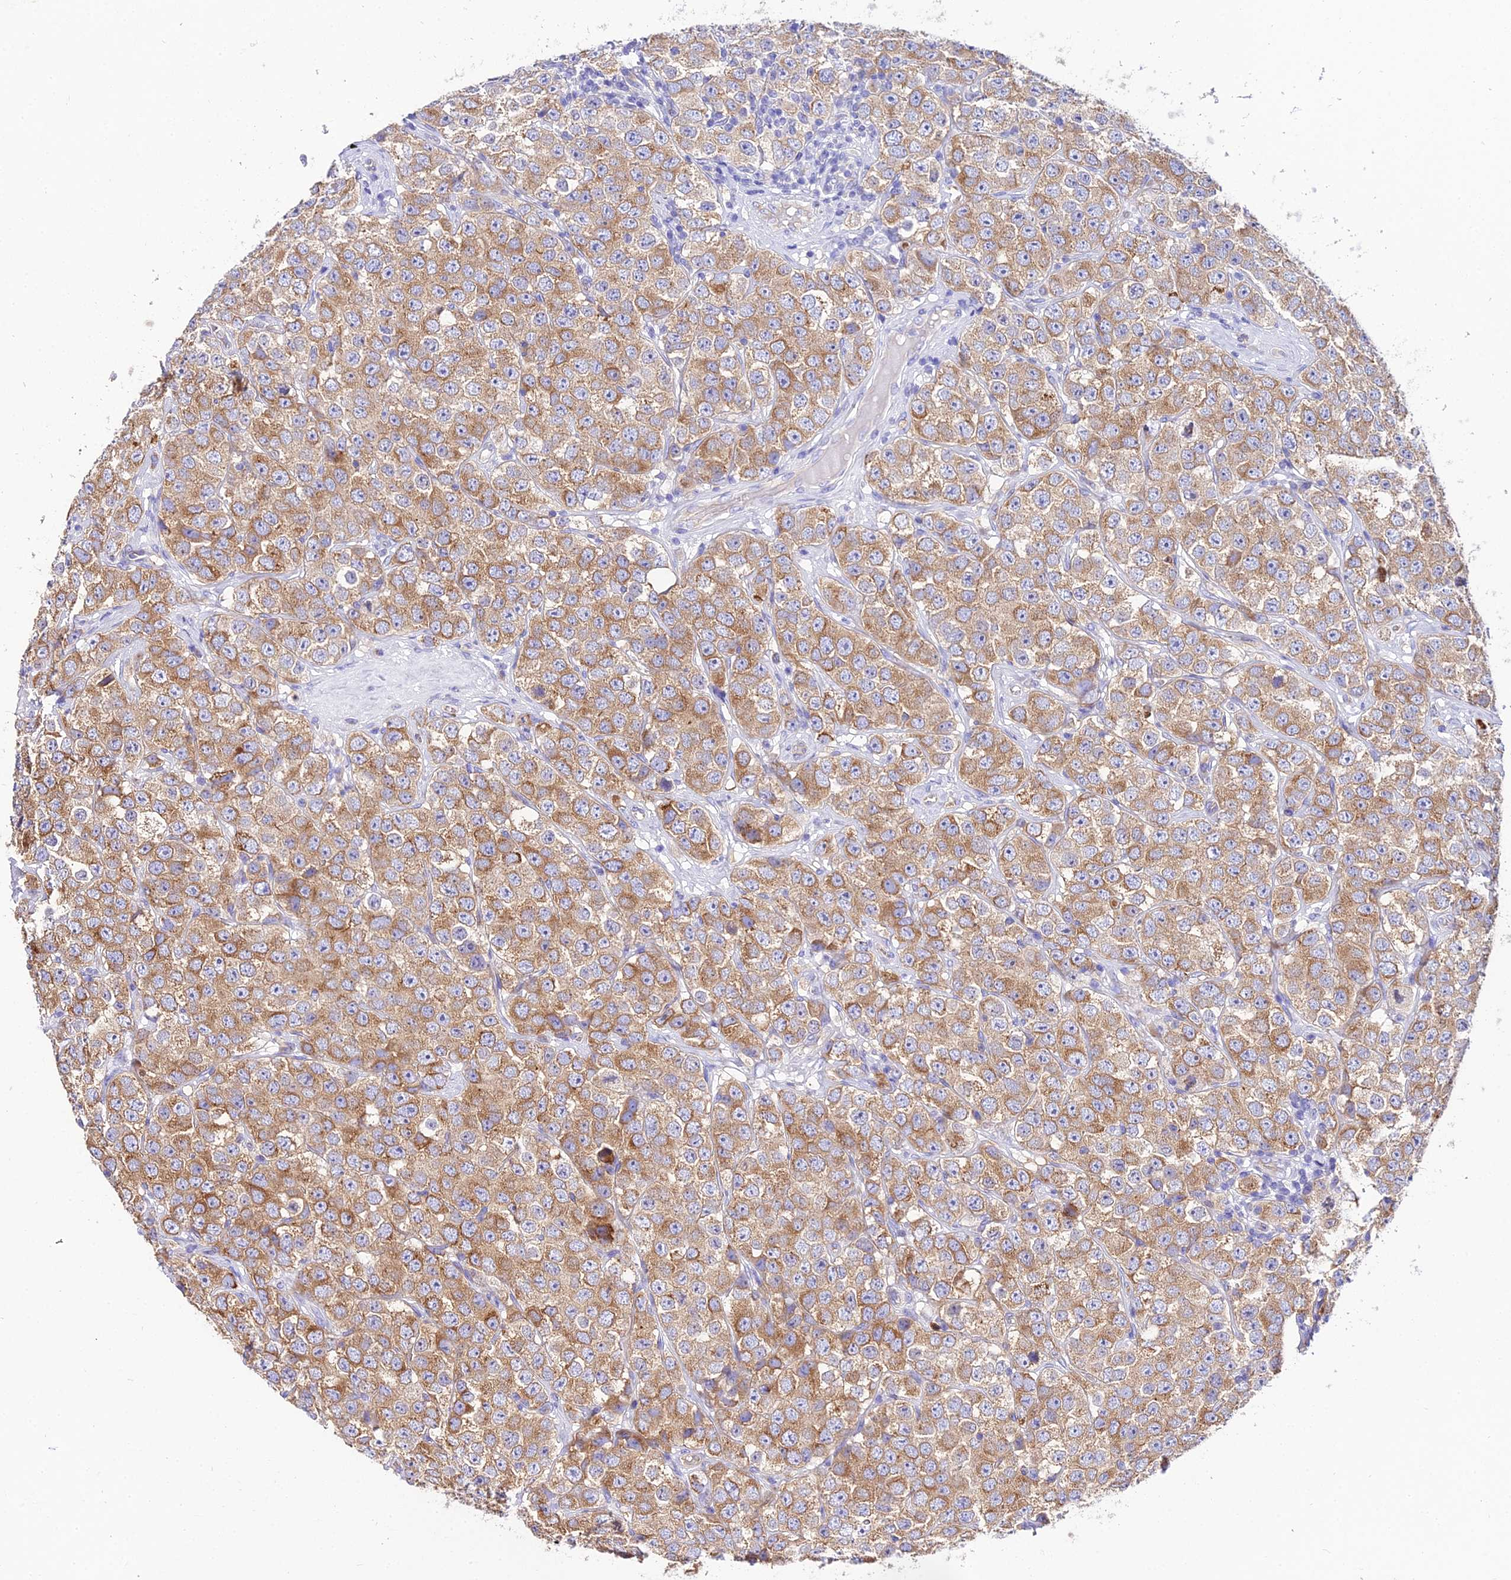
{"staining": {"intensity": "moderate", "quantity": ">75%", "location": "cytoplasmic/membranous"}, "tissue": "testis cancer", "cell_type": "Tumor cells", "image_type": "cancer", "snomed": [{"axis": "morphology", "description": "Seminoma, NOS"}, {"axis": "topography", "description": "Testis"}], "caption": "A micrograph of testis cancer stained for a protein displays moderate cytoplasmic/membranous brown staining in tumor cells. (DAB = brown stain, brightfield microscopy at high magnification).", "gene": "TUBA3D", "patient": {"sex": "male", "age": 28}}